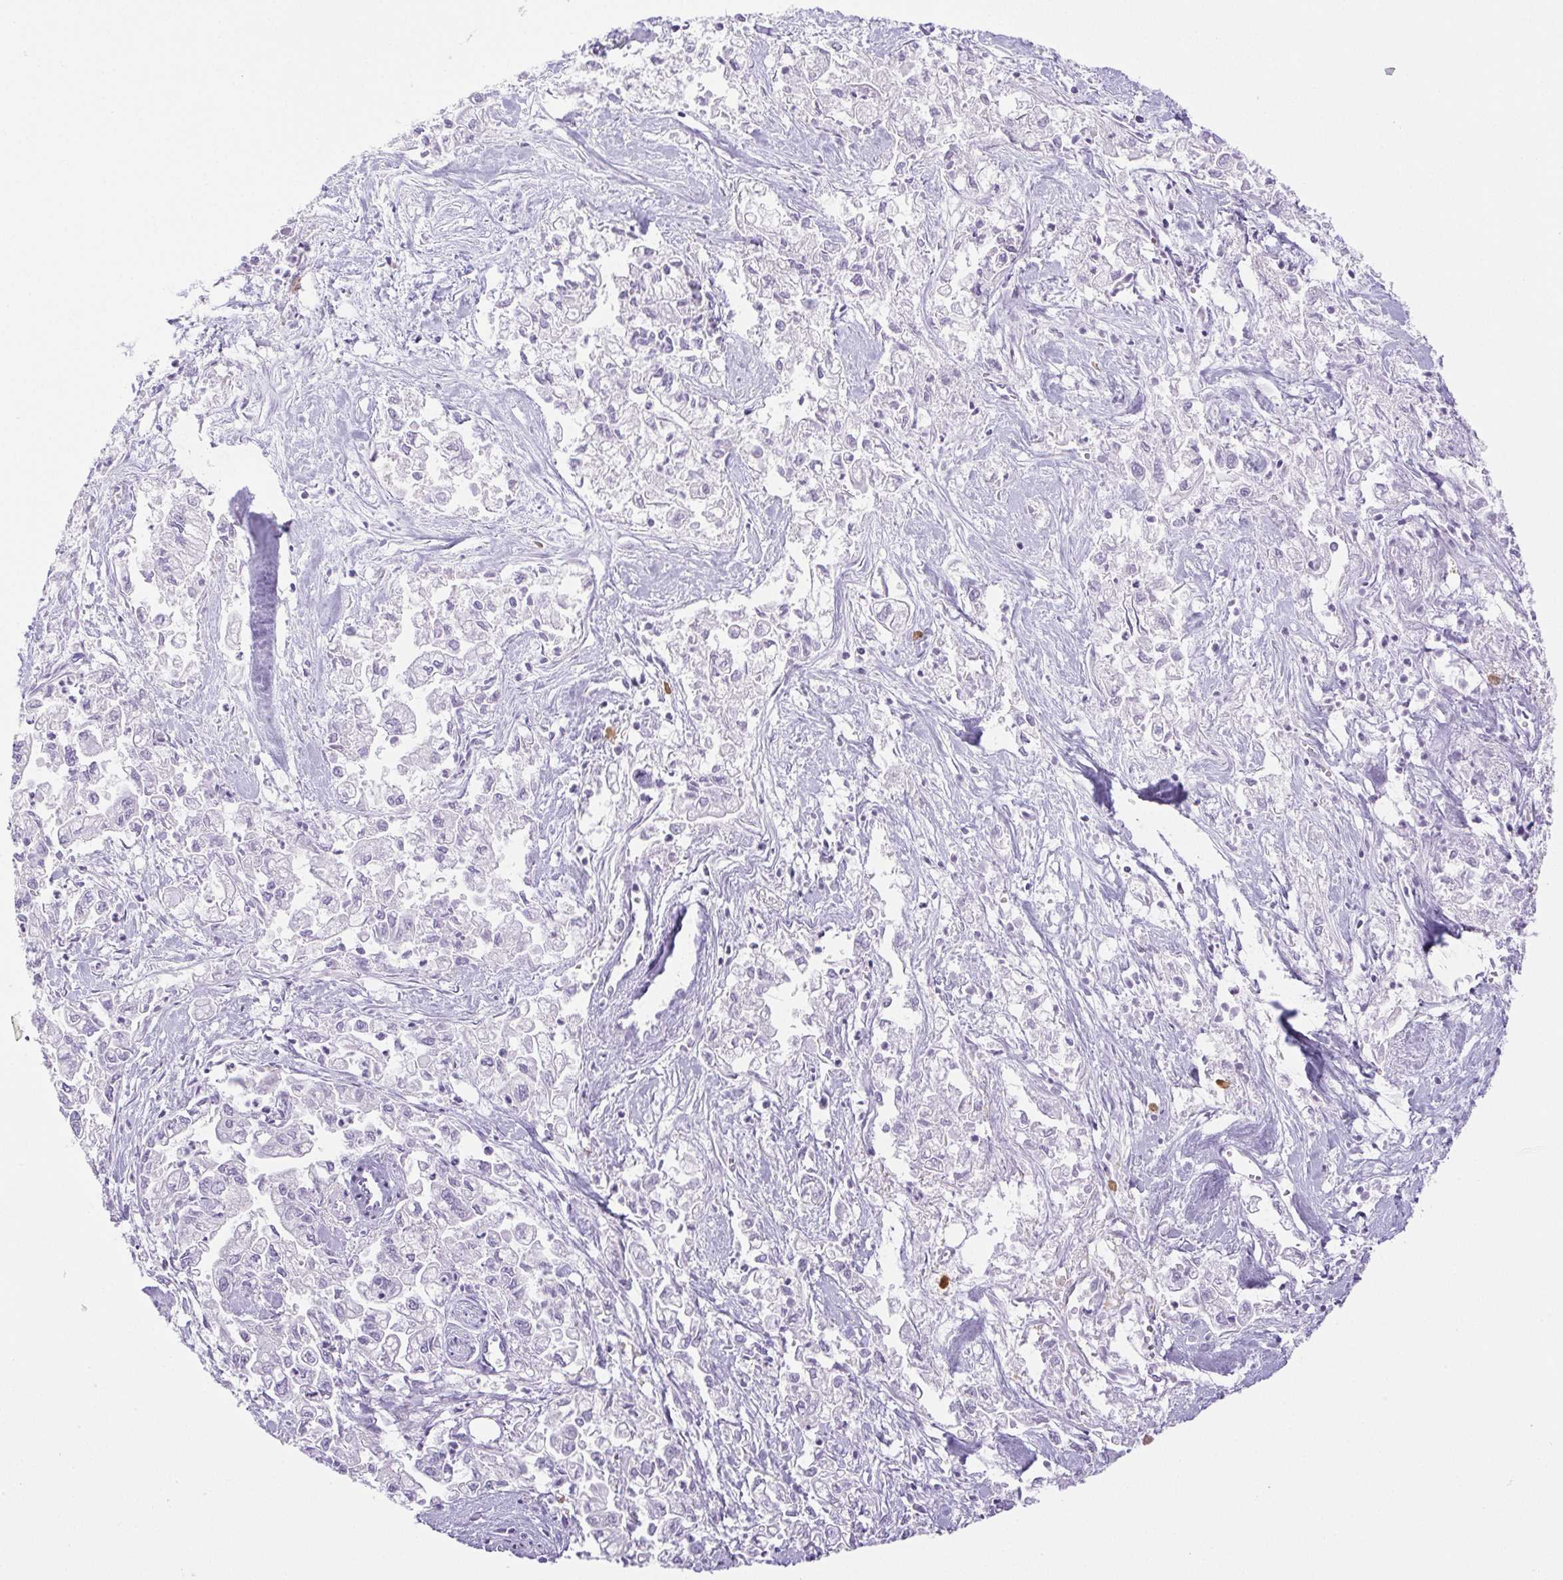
{"staining": {"intensity": "negative", "quantity": "none", "location": "none"}, "tissue": "pancreatic cancer", "cell_type": "Tumor cells", "image_type": "cancer", "snomed": [{"axis": "morphology", "description": "Adenocarcinoma, NOS"}, {"axis": "topography", "description": "Pancreas"}], "caption": "DAB immunohistochemical staining of human pancreatic adenocarcinoma shows no significant staining in tumor cells. (DAB immunohistochemistry (IHC) visualized using brightfield microscopy, high magnification).", "gene": "PAPPA2", "patient": {"sex": "male", "age": 72}}